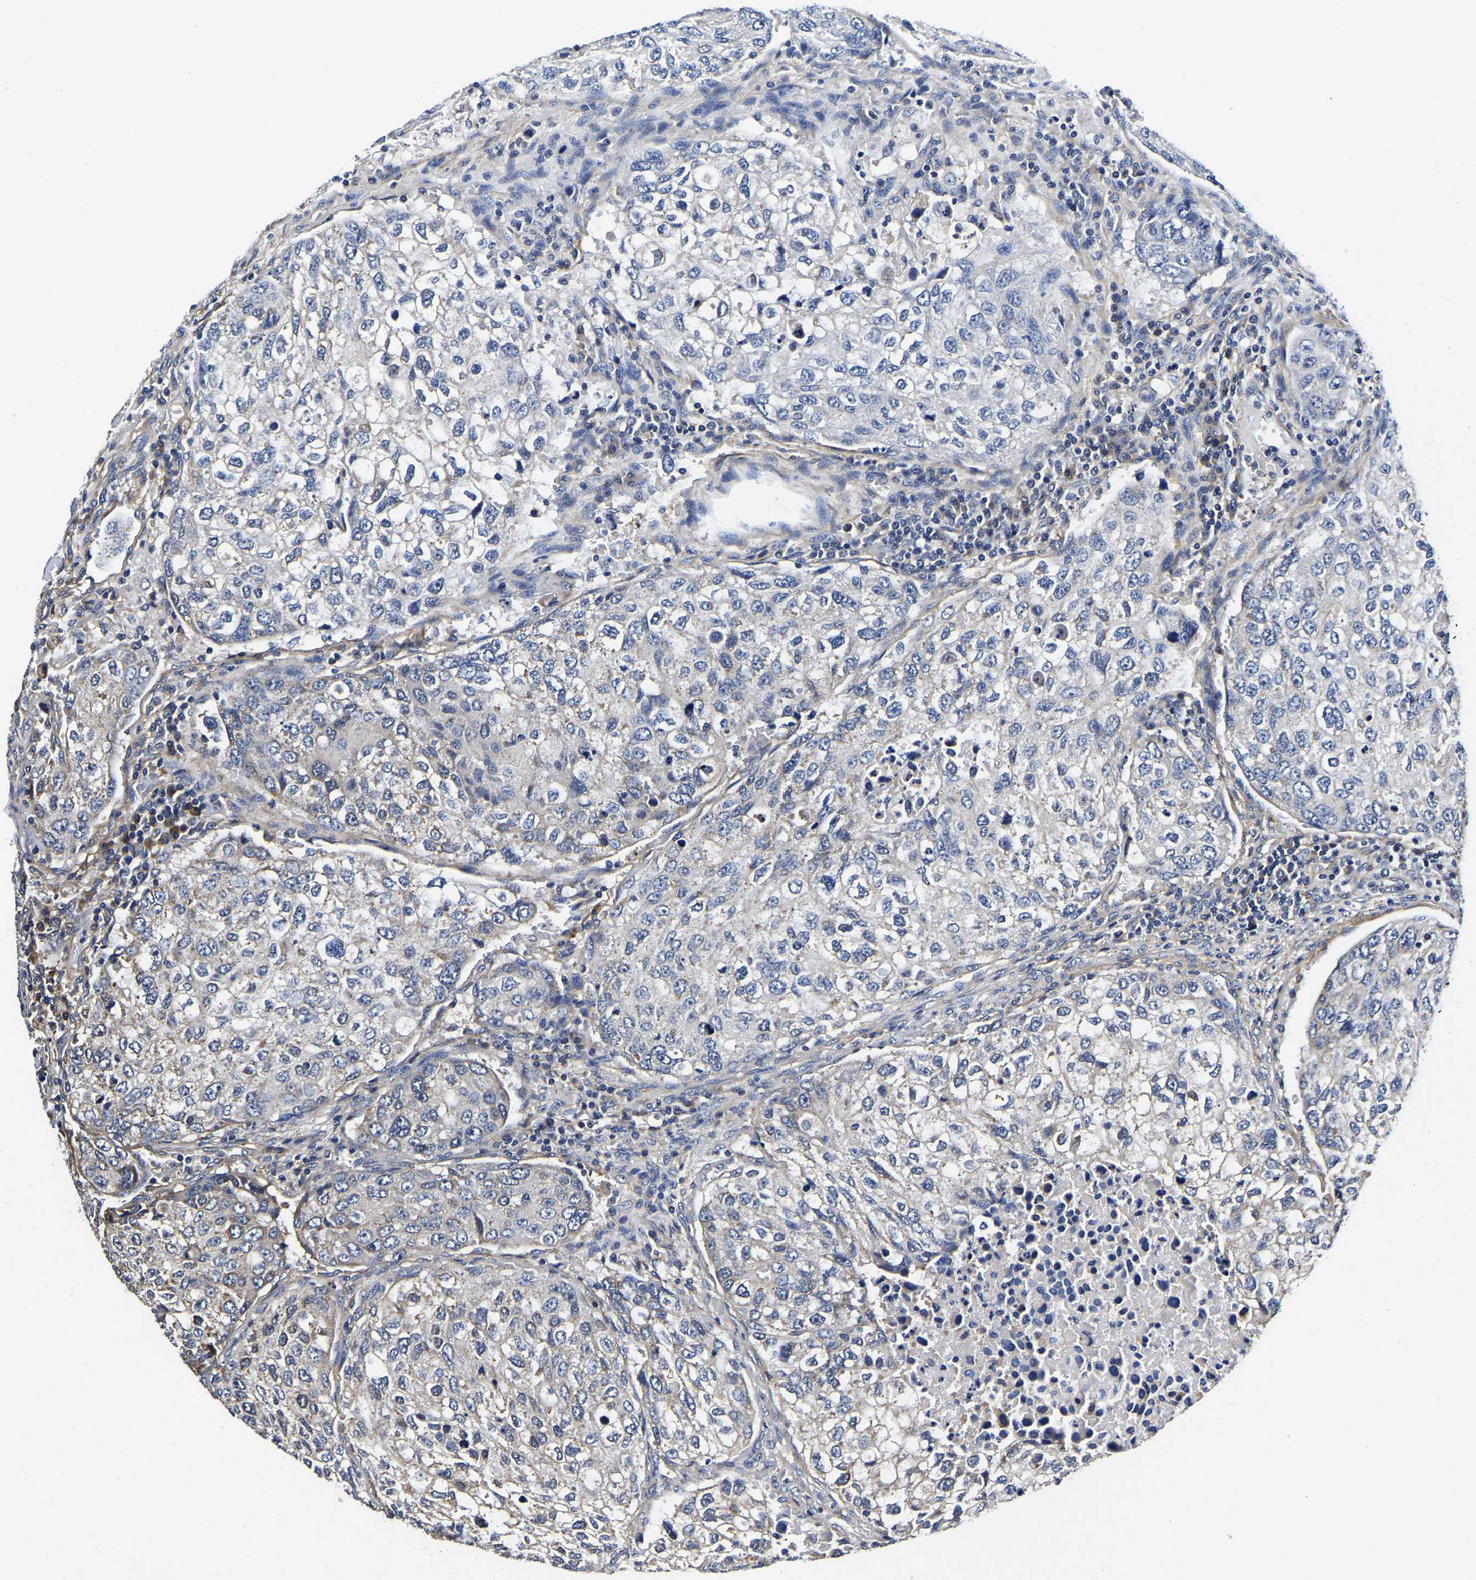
{"staining": {"intensity": "negative", "quantity": "none", "location": "none"}, "tissue": "urothelial cancer", "cell_type": "Tumor cells", "image_type": "cancer", "snomed": [{"axis": "morphology", "description": "Urothelial carcinoma, High grade"}, {"axis": "topography", "description": "Lymph node"}, {"axis": "topography", "description": "Urinary bladder"}], "caption": "Protein analysis of urothelial cancer reveals no significant expression in tumor cells.", "gene": "KCTD17", "patient": {"sex": "male", "age": 51}}